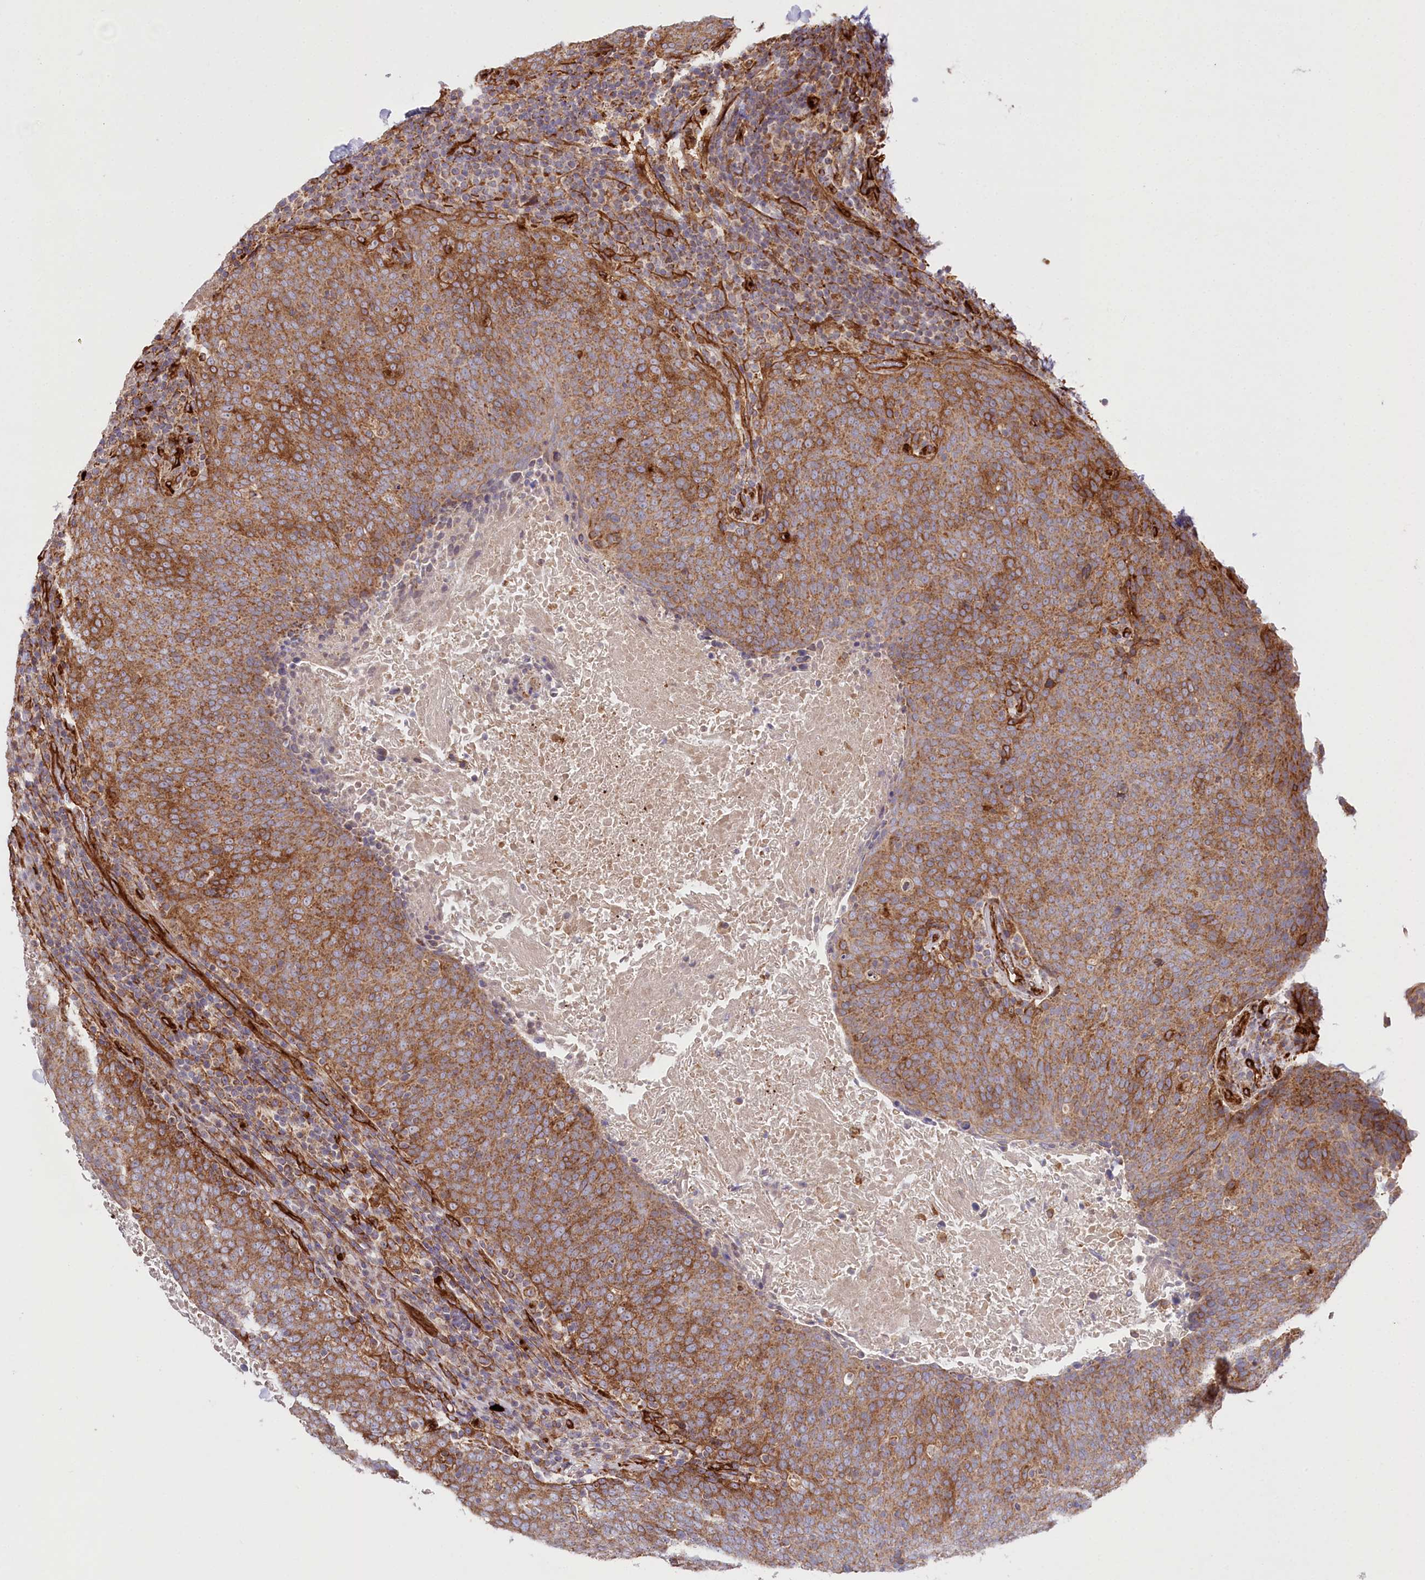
{"staining": {"intensity": "moderate", "quantity": ">75%", "location": "cytoplasmic/membranous"}, "tissue": "head and neck cancer", "cell_type": "Tumor cells", "image_type": "cancer", "snomed": [{"axis": "morphology", "description": "Squamous cell carcinoma, NOS"}, {"axis": "morphology", "description": "Squamous cell carcinoma, metastatic, NOS"}, {"axis": "topography", "description": "Lymph node"}, {"axis": "topography", "description": "Head-Neck"}], "caption": "Immunohistochemistry (IHC) micrograph of neoplastic tissue: human head and neck squamous cell carcinoma stained using immunohistochemistry demonstrates medium levels of moderate protein expression localized specifically in the cytoplasmic/membranous of tumor cells, appearing as a cytoplasmic/membranous brown color.", "gene": "MTPAP", "patient": {"sex": "male", "age": 62}}